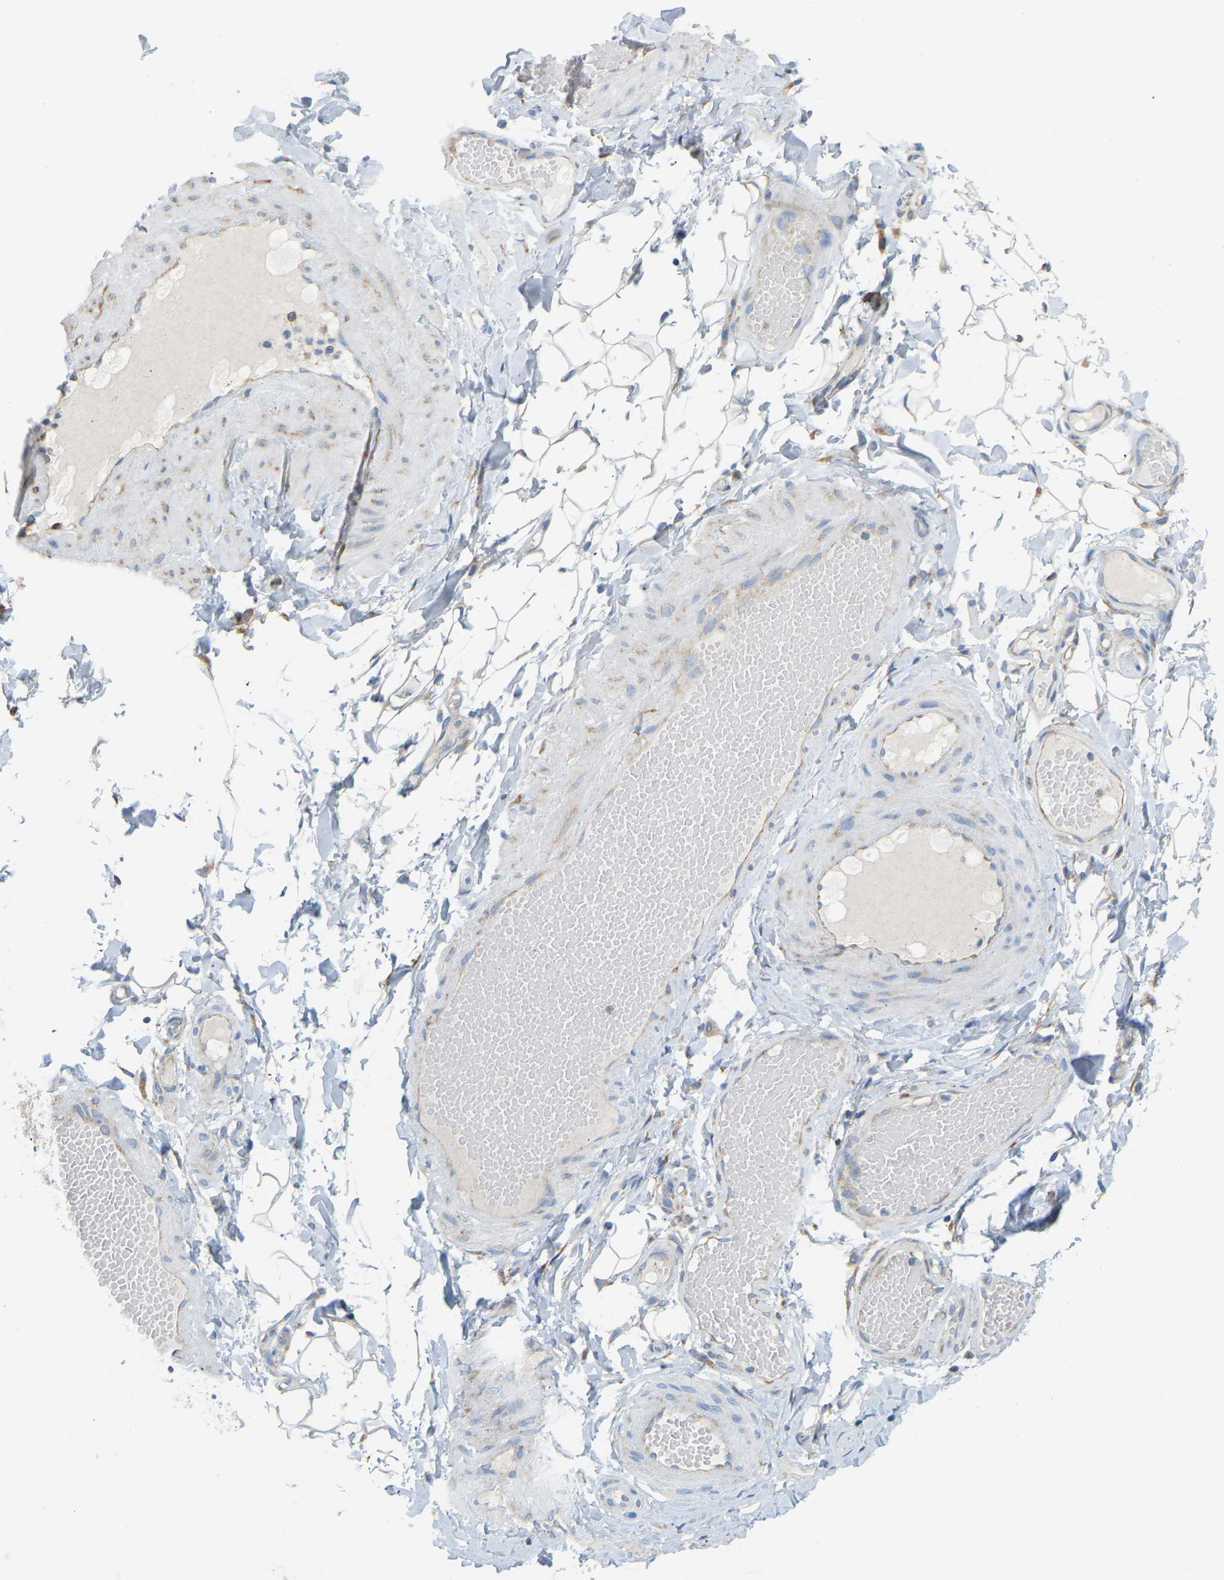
{"staining": {"intensity": "weak", "quantity": "<25%", "location": "cytoplasmic/membranous"}, "tissue": "adipose tissue", "cell_type": "Adipocytes", "image_type": "normal", "snomed": [{"axis": "morphology", "description": "Normal tissue, NOS"}, {"axis": "topography", "description": "Adipose tissue"}, {"axis": "topography", "description": "Vascular tissue"}, {"axis": "topography", "description": "Peripheral nerve tissue"}], "caption": "Protein analysis of benign adipose tissue displays no significant positivity in adipocytes. (Immunohistochemistry (ihc), brightfield microscopy, high magnification).", "gene": "SND1", "patient": {"sex": "male", "age": 25}}